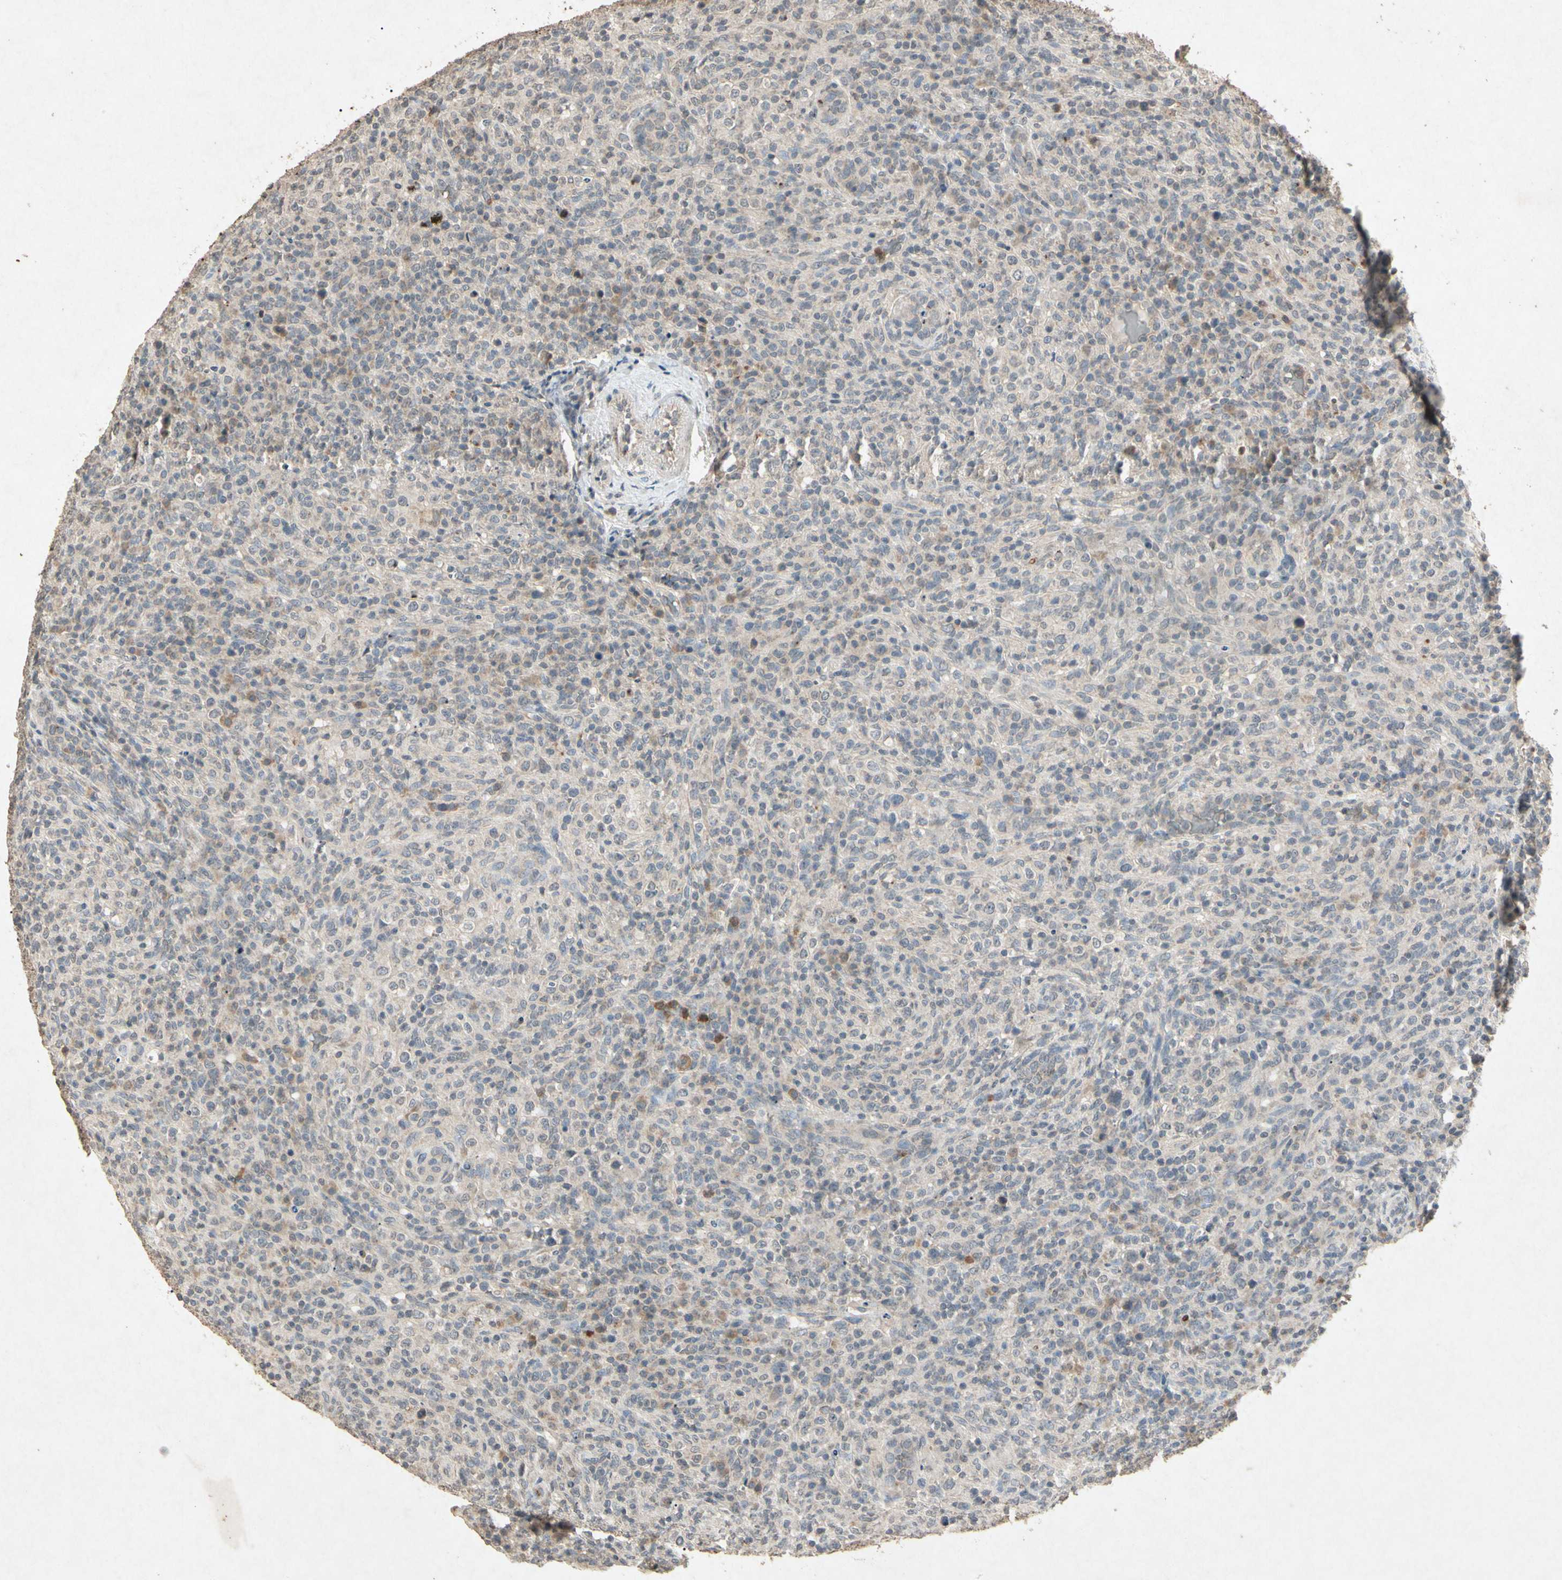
{"staining": {"intensity": "weak", "quantity": "<25%", "location": "cytoplasmic/membranous"}, "tissue": "lymphoma", "cell_type": "Tumor cells", "image_type": "cancer", "snomed": [{"axis": "morphology", "description": "Malignant lymphoma, non-Hodgkin's type, High grade"}, {"axis": "topography", "description": "Lymph node"}], "caption": "Human malignant lymphoma, non-Hodgkin's type (high-grade) stained for a protein using immunohistochemistry shows no expression in tumor cells.", "gene": "MSRB1", "patient": {"sex": "female", "age": 76}}